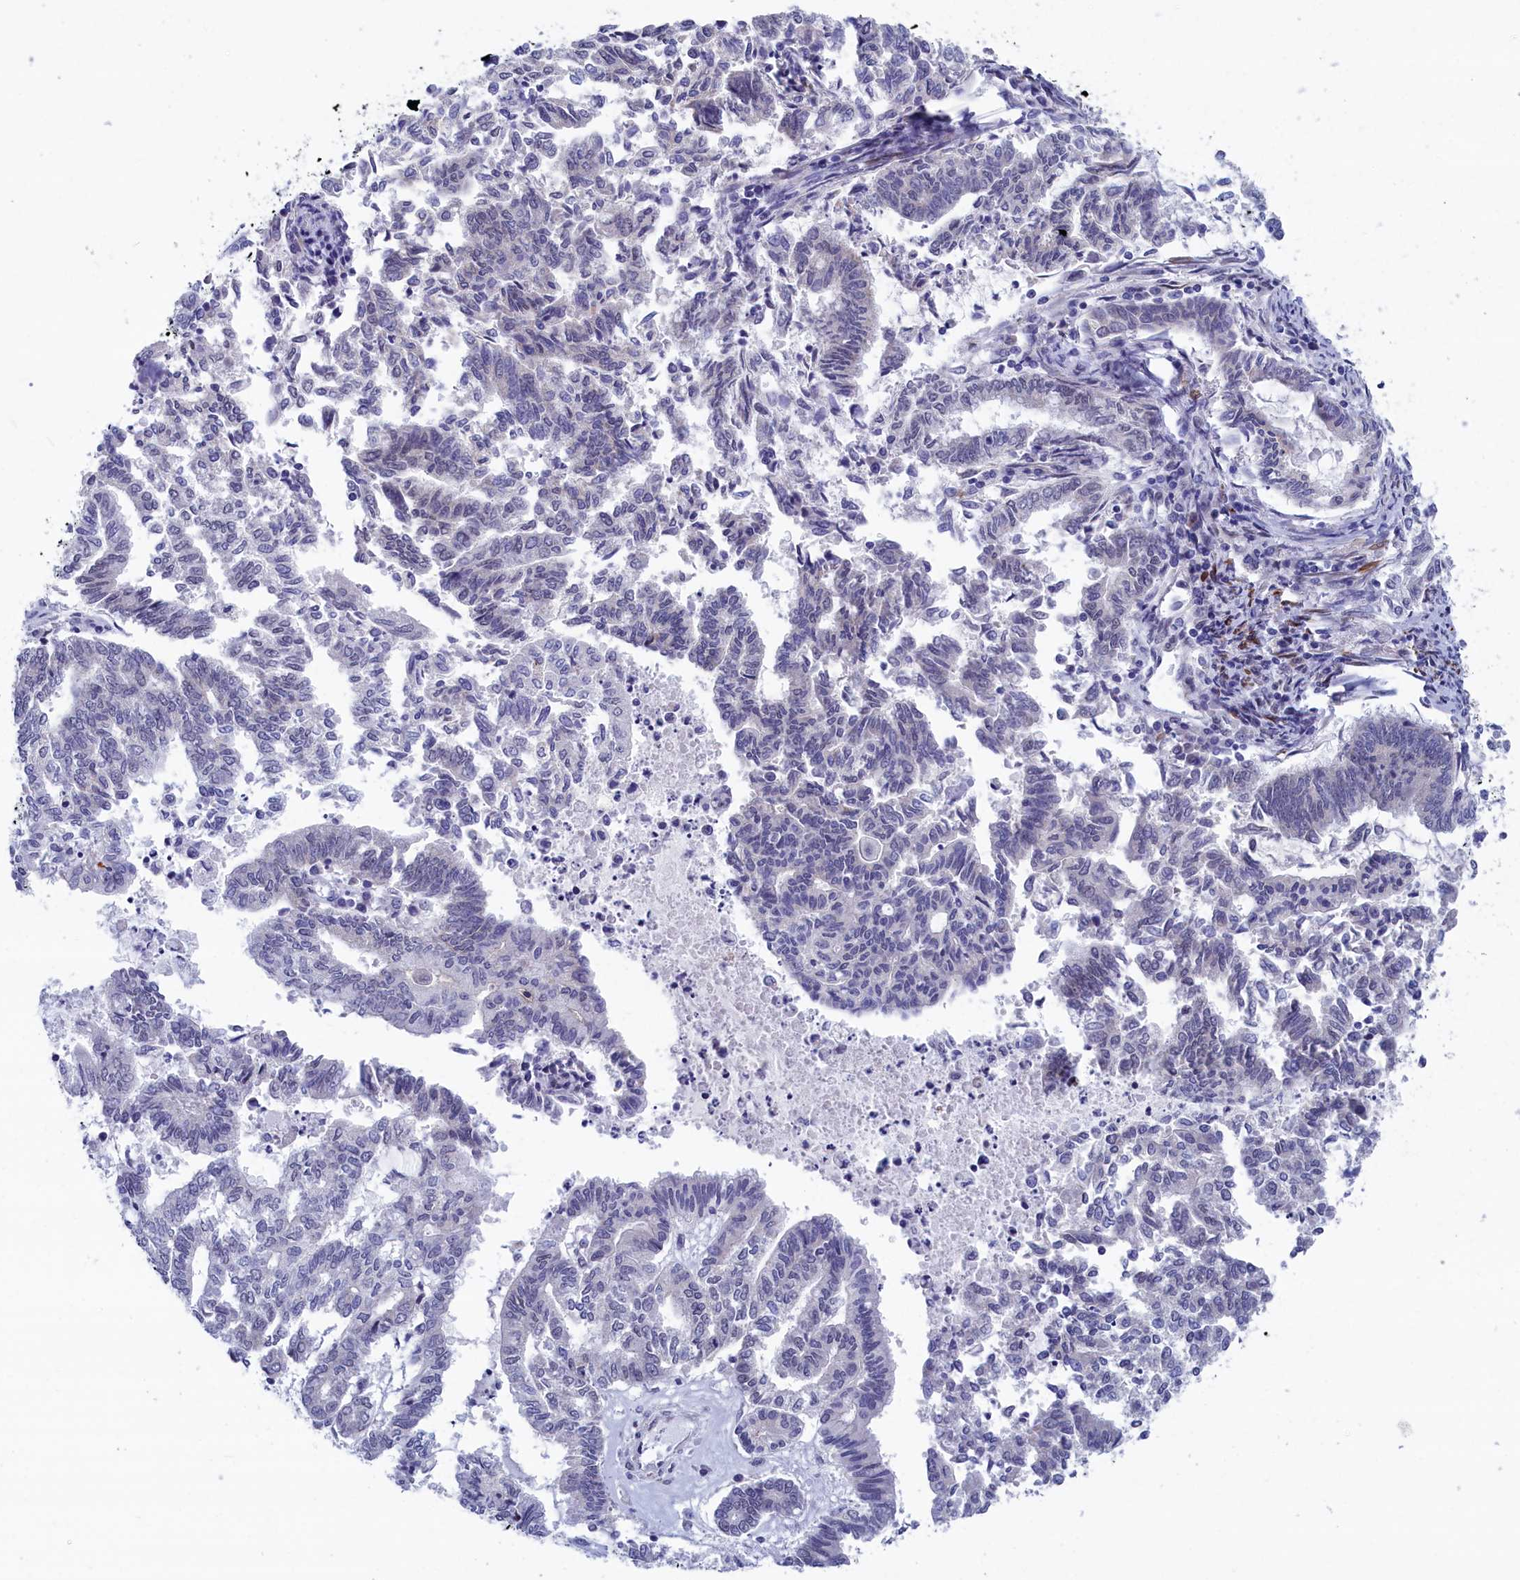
{"staining": {"intensity": "negative", "quantity": "none", "location": "none"}, "tissue": "endometrial cancer", "cell_type": "Tumor cells", "image_type": "cancer", "snomed": [{"axis": "morphology", "description": "Adenocarcinoma, NOS"}, {"axis": "topography", "description": "Endometrium"}], "caption": "IHC of human endometrial cancer reveals no positivity in tumor cells.", "gene": "WDR83", "patient": {"sex": "female", "age": 79}}